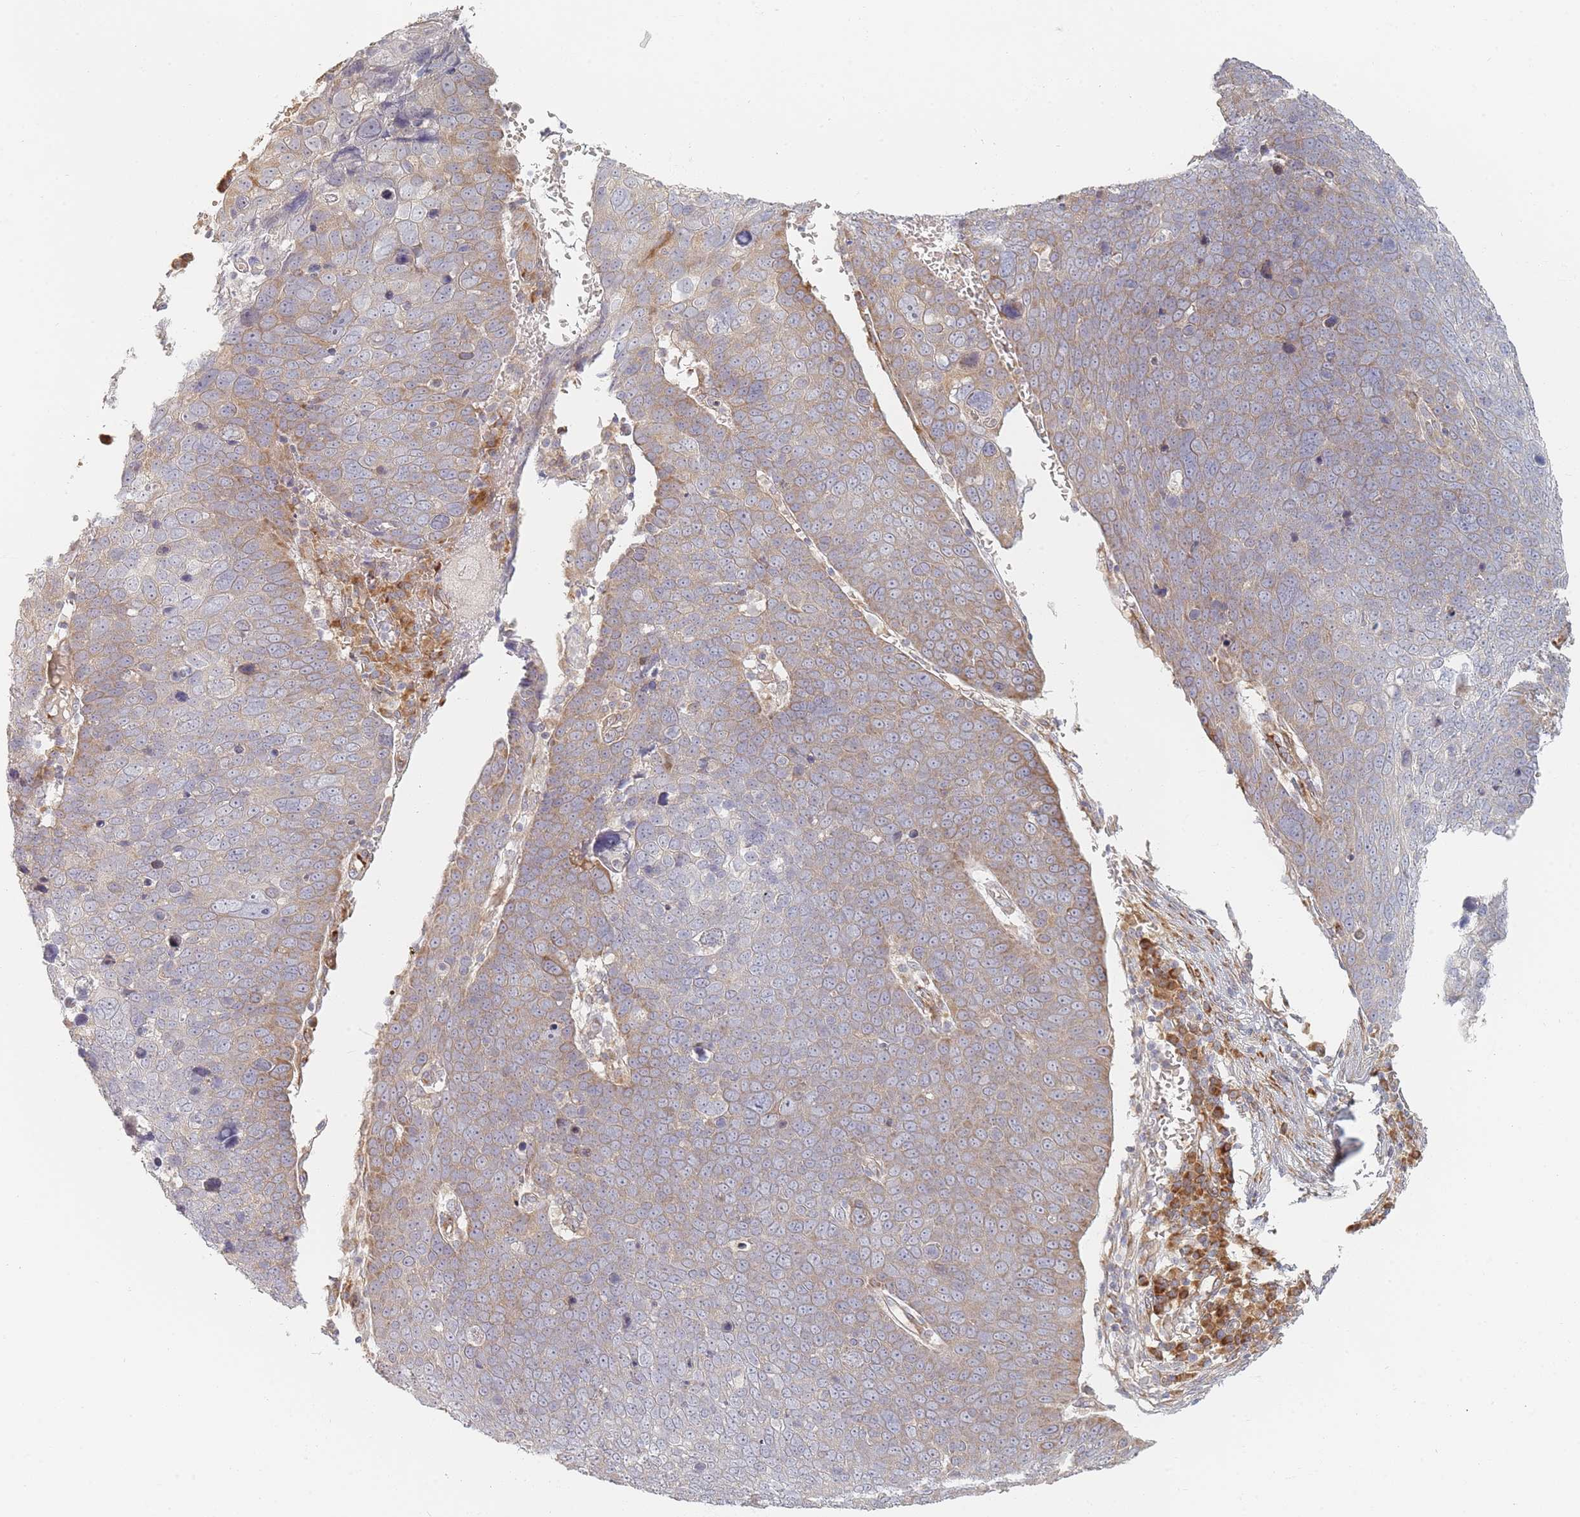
{"staining": {"intensity": "moderate", "quantity": "<25%", "location": "cytoplasmic/membranous"}, "tissue": "skin cancer", "cell_type": "Tumor cells", "image_type": "cancer", "snomed": [{"axis": "morphology", "description": "Squamous cell carcinoma, NOS"}, {"axis": "topography", "description": "Skin"}], "caption": "DAB immunohistochemical staining of human skin cancer (squamous cell carcinoma) exhibits moderate cytoplasmic/membranous protein positivity in approximately <25% of tumor cells.", "gene": "ZKSCAN7", "patient": {"sex": "male", "age": 71}}